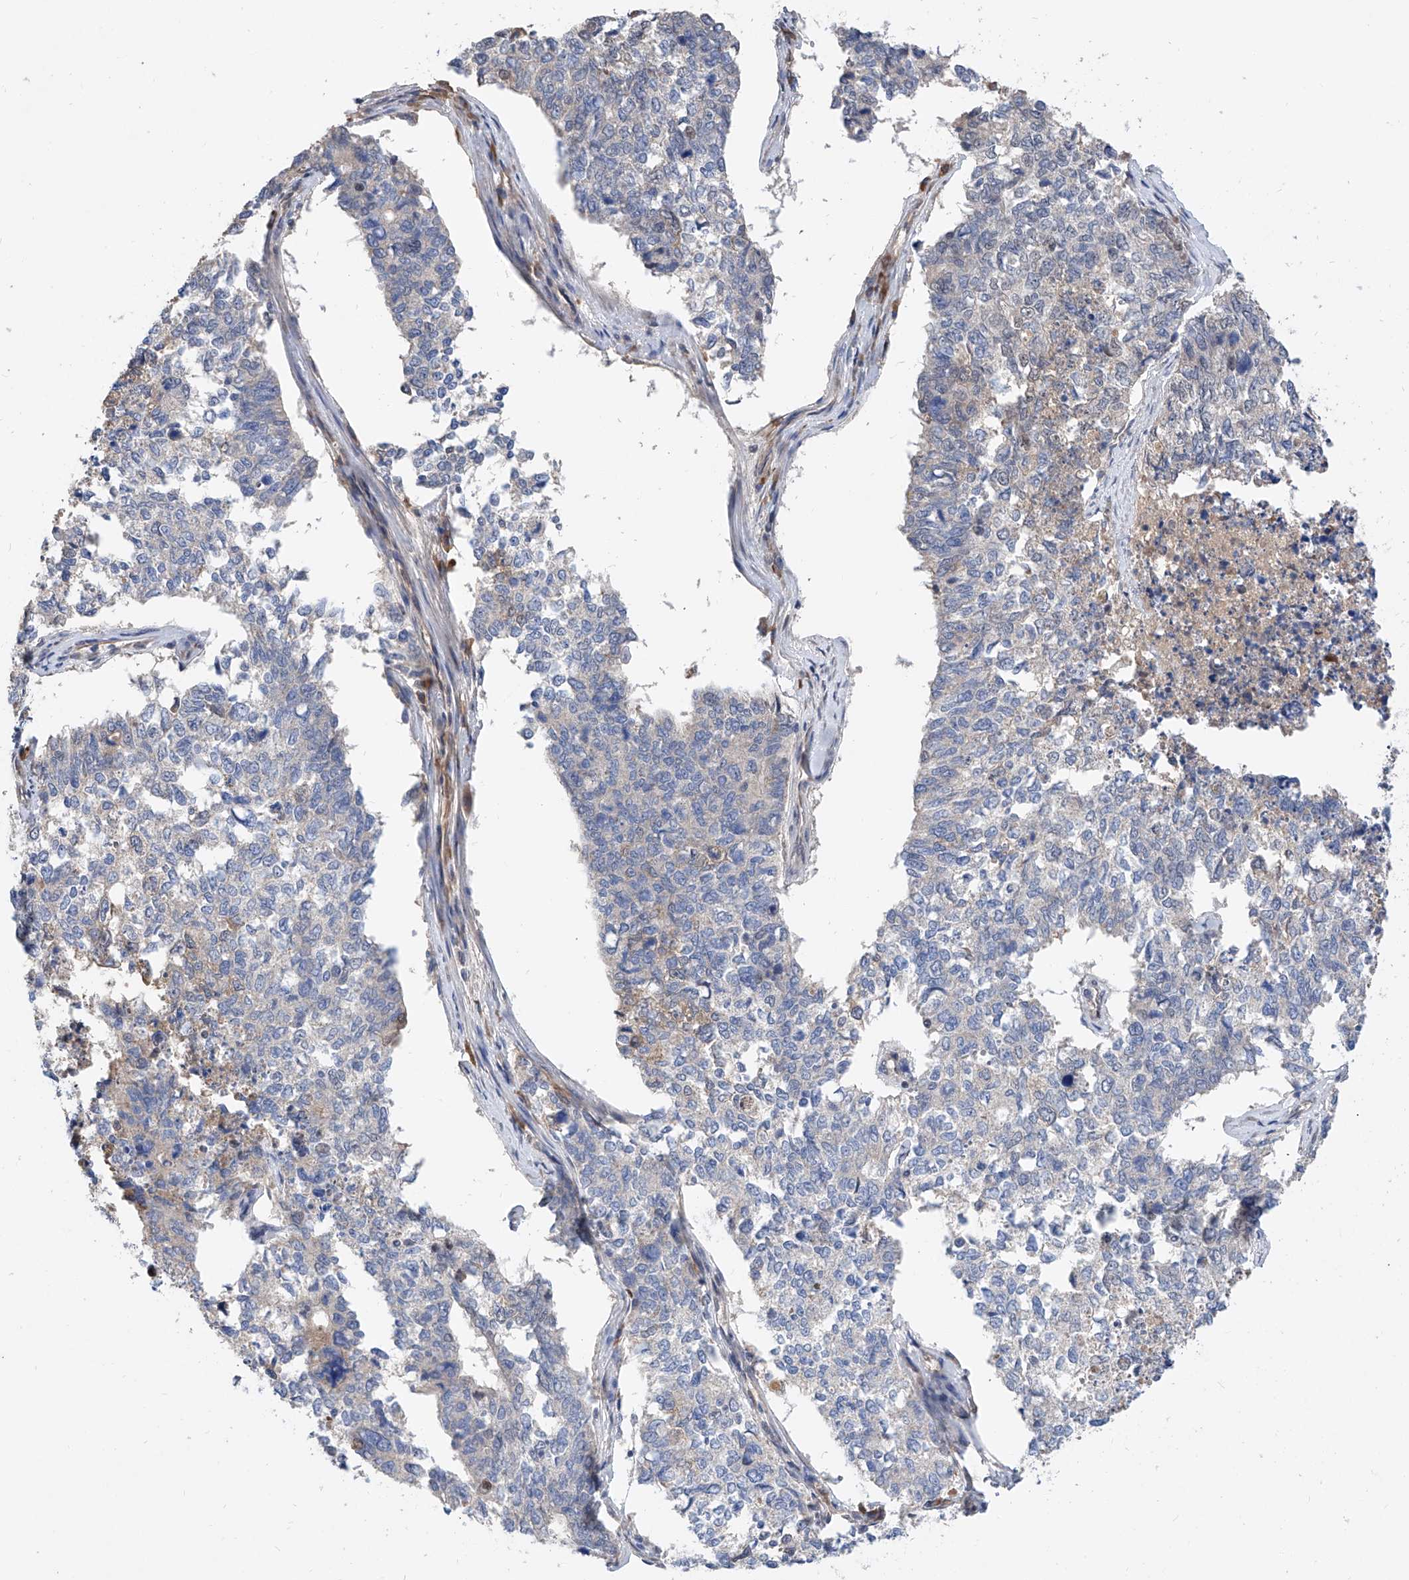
{"staining": {"intensity": "negative", "quantity": "none", "location": "none"}, "tissue": "cervical cancer", "cell_type": "Tumor cells", "image_type": "cancer", "snomed": [{"axis": "morphology", "description": "Squamous cell carcinoma, NOS"}, {"axis": "topography", "description": "Cervix"}], "caption": "Histopathology image shows no significant protein positivity in tumor cells of squamous cell carcinoma (cervical).", "gene": "CARMIL3", "patient": {"sex": "female", "age": 63}}